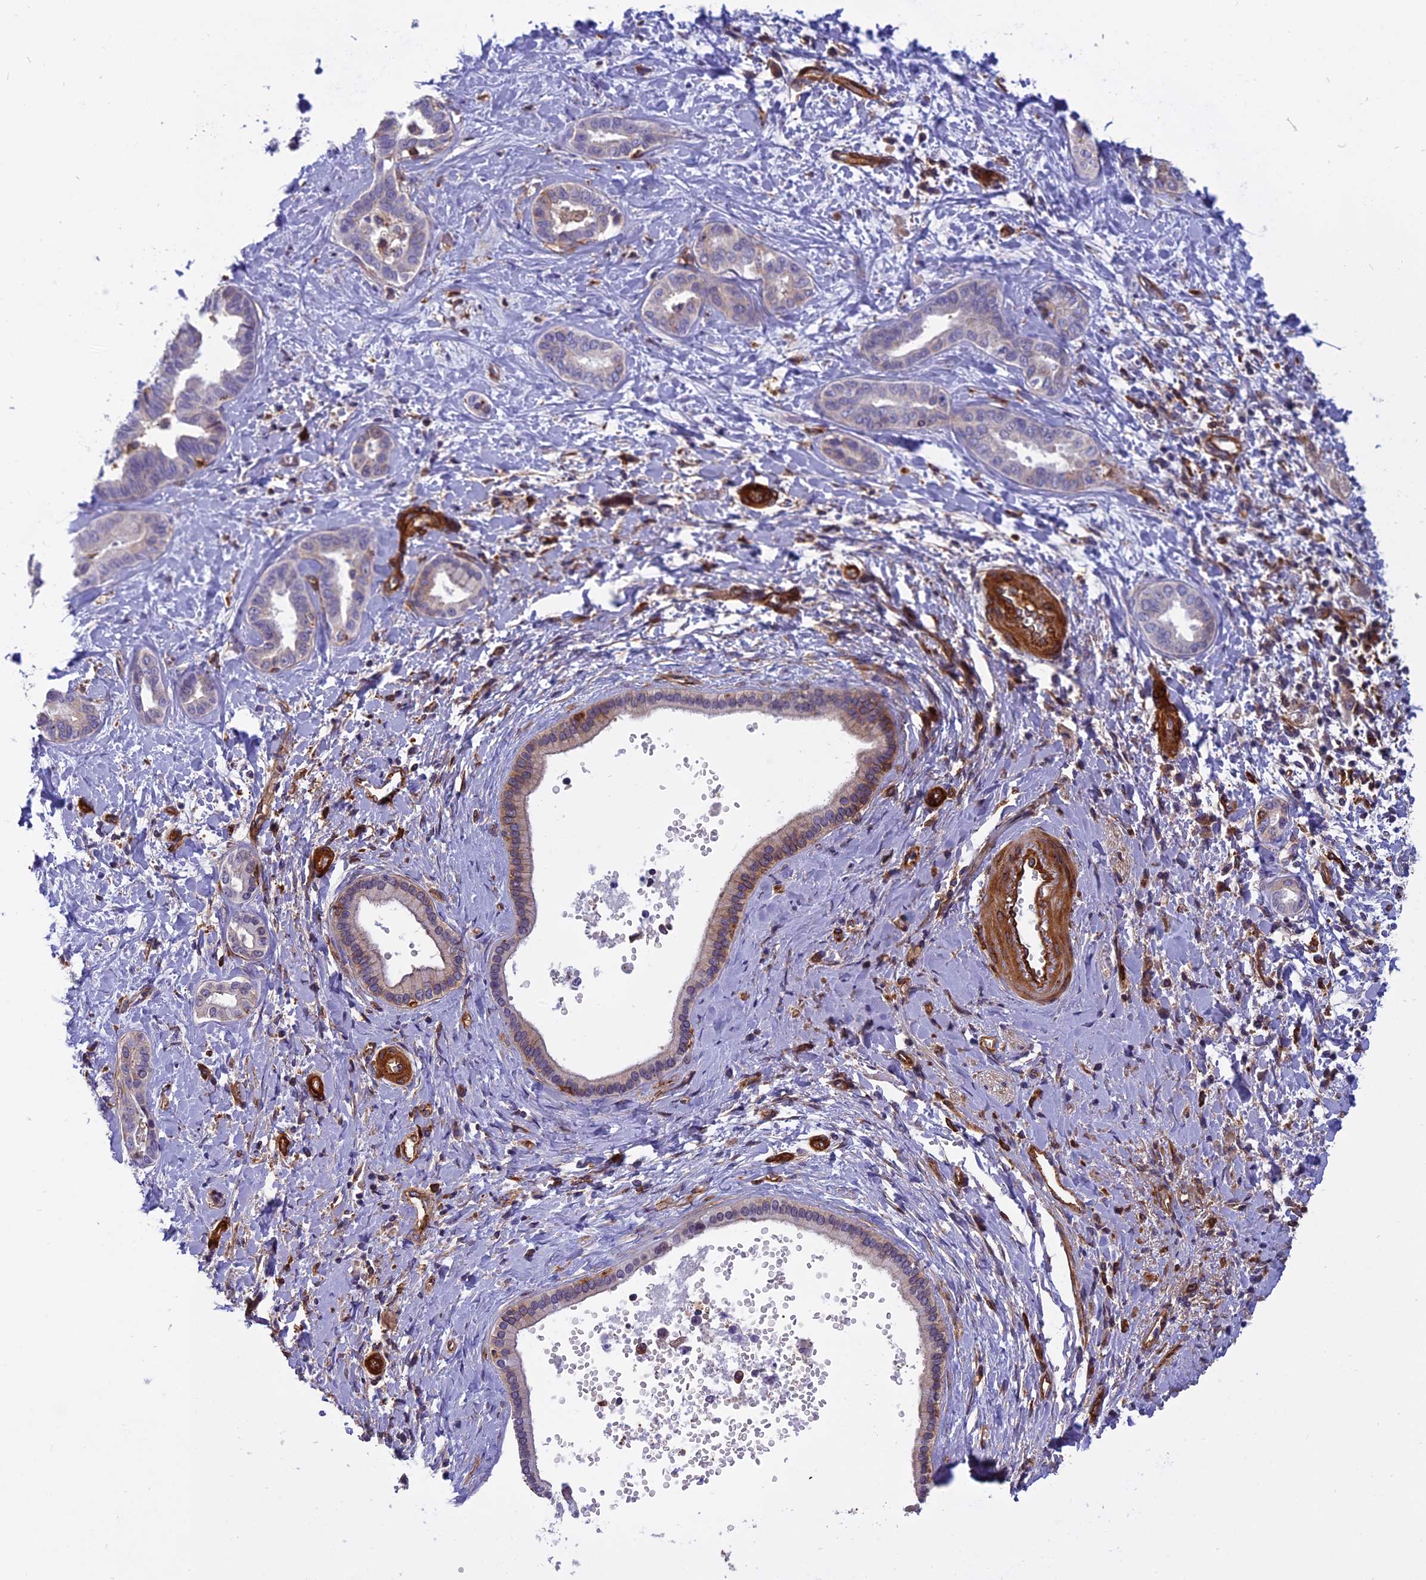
{"staining": {"intensity": "moderate", "quantity": "<25%", "location": "cytoplasmic/membranous"}, "tissue": "liver cancer", "cell_type": "Tumor cells", "image_type": "cancer", "snomed": [{"axis": "morphology", "description": "Cholangiocarcinoma"}, {"axis": "topography", "description": "Liver"}], "caption": "Human liver cancer stained for a protein (brown) exhibits moderate cytoplasmic/membranous positive positivity in about <25% of tumor cells.", "gene": "EHBP1L1", "patient": {"sex": "female", "age": 77}}